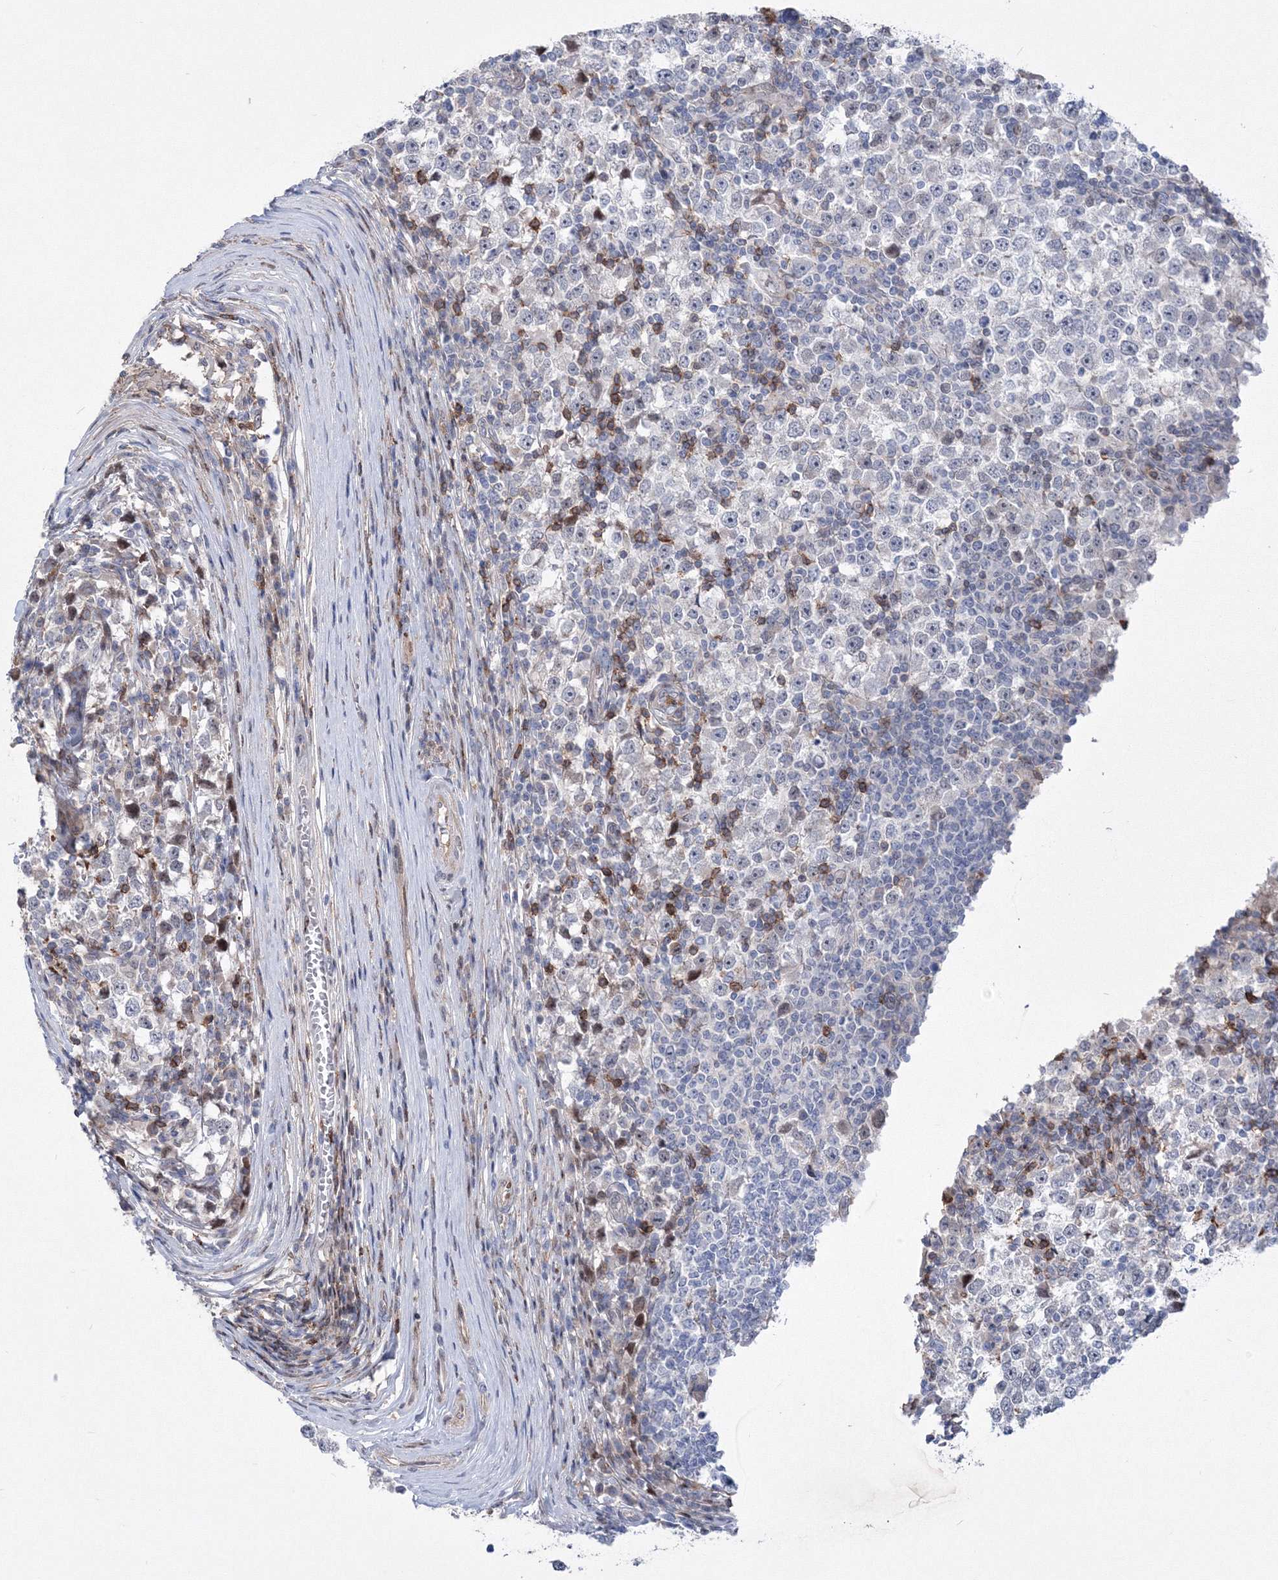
{"staining": {"intensity": "negative", "quantity": "none", "location": "none"}, "tissue": "testis cancer", "cell_type": "Tumor cells", "image_type": "cancer", "snomed": [{"axis": "morphology", "description": "Seminoma, NOS"}, {"axis": "topography", "description": "Testis"}], "caption": "Seminoma (testis) was stained to show a protein in brown. There is no significant expression in tumor cells. The staining is performed using DAB (3,3'-diaminobenzidine) brown chromogen with nuclei counter-stained in using hematoxylin.", "gene": "RNPEPL1", "patient": {"sex": "male", "age": 65}}